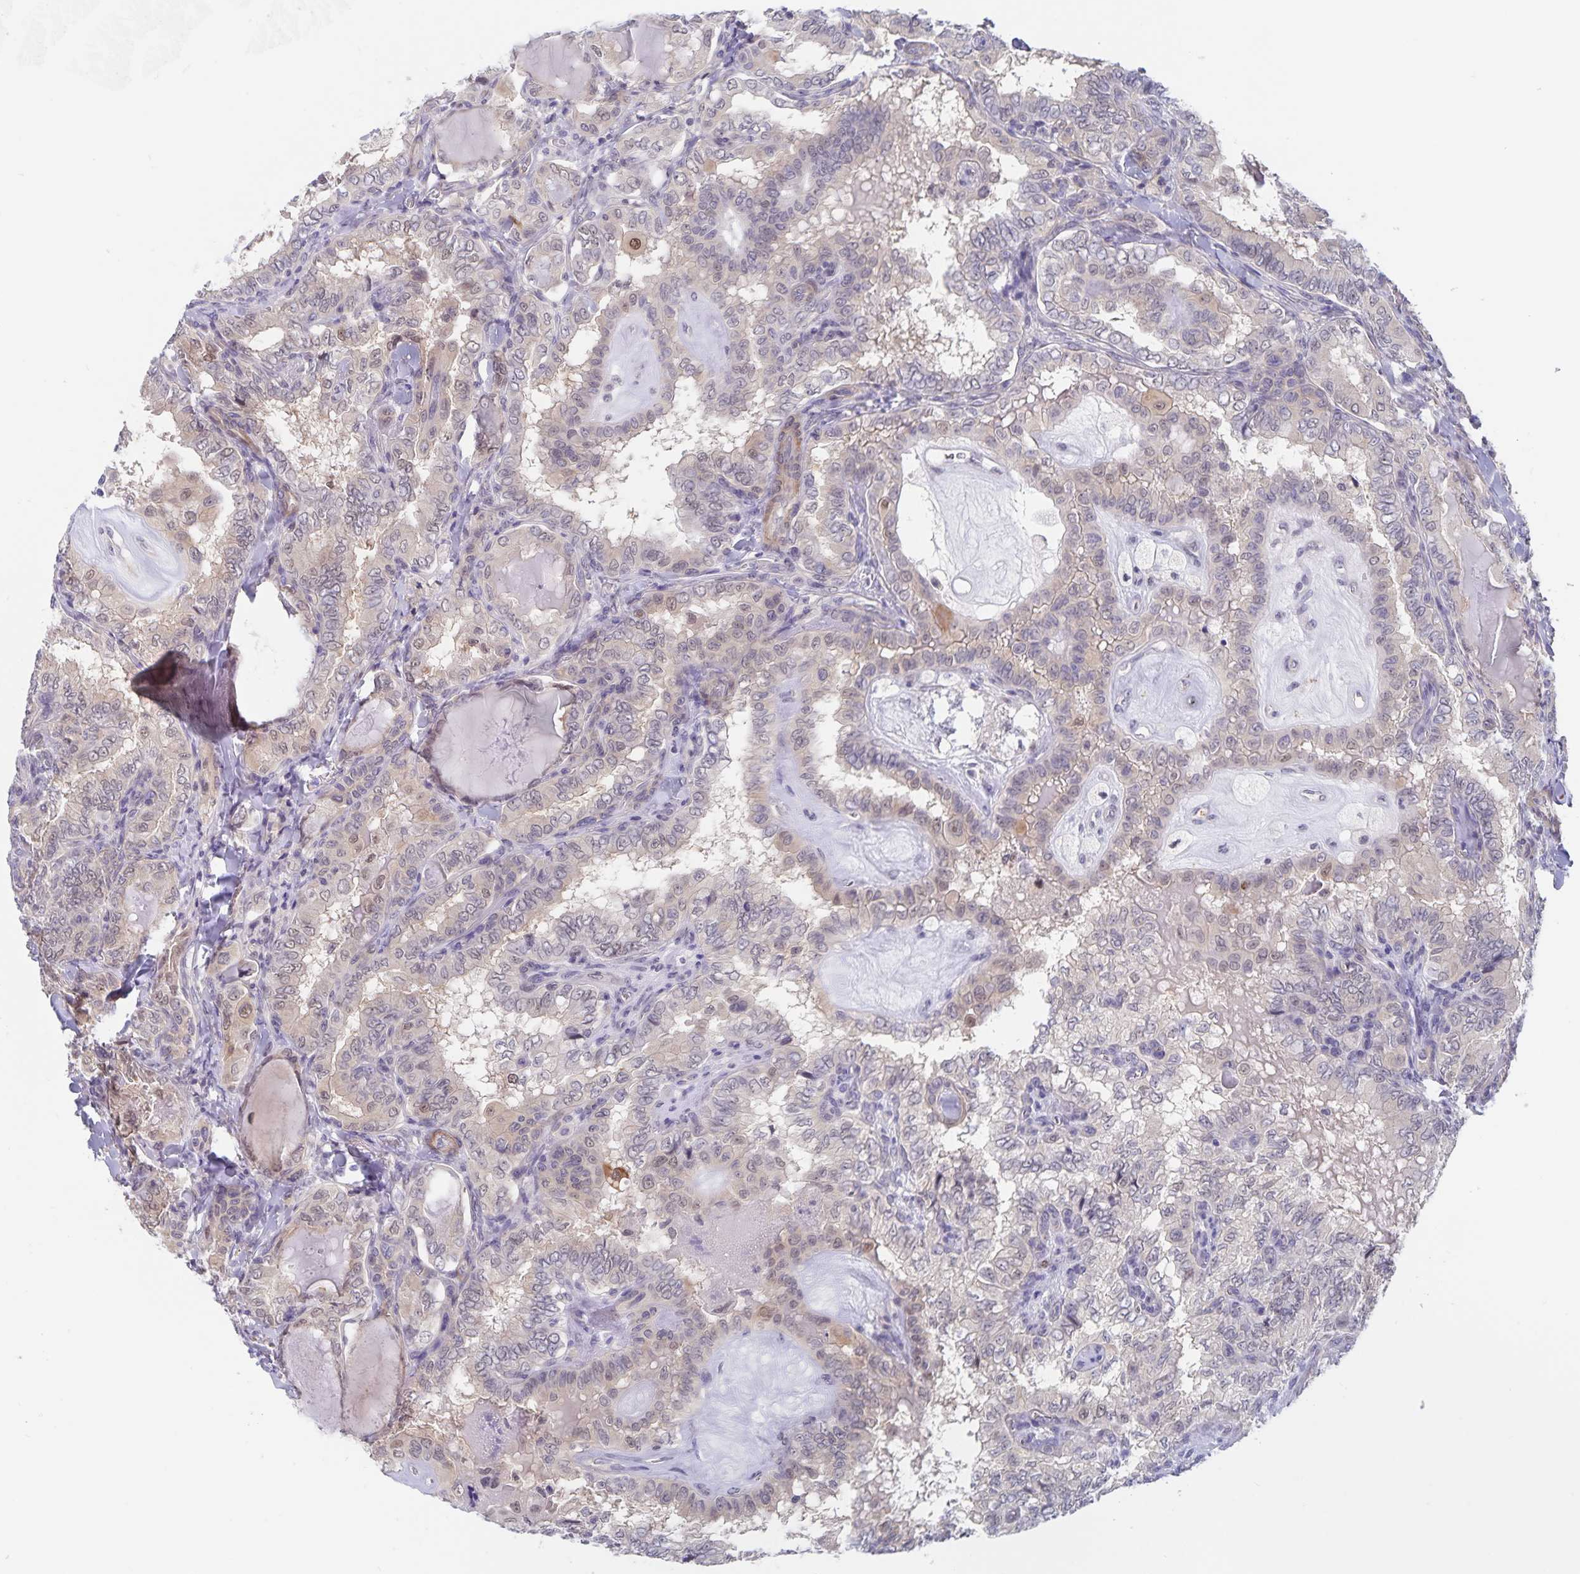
{"staining": {"intensity": "weak", "quantity": "<25%", "location": "nuclear"}, "tissue": "thyroid cancer", "cell_type": "Tumor cells", "image_type": "cancer", "snomed": [{"axis": "morphology", "description": "Papillary adenocarcinoma, NOS"}, {"axis": "topography", "description": "Thyroid gland"}], "caption": "DAB (3,3'-diaminobenzidine) immunohistochemical staining of human thyroid papillary adenocarcinoma shows no significant staining in tumor cells.", "gene": "BAG6", "patient": {"sex": "female", "age": 75}}